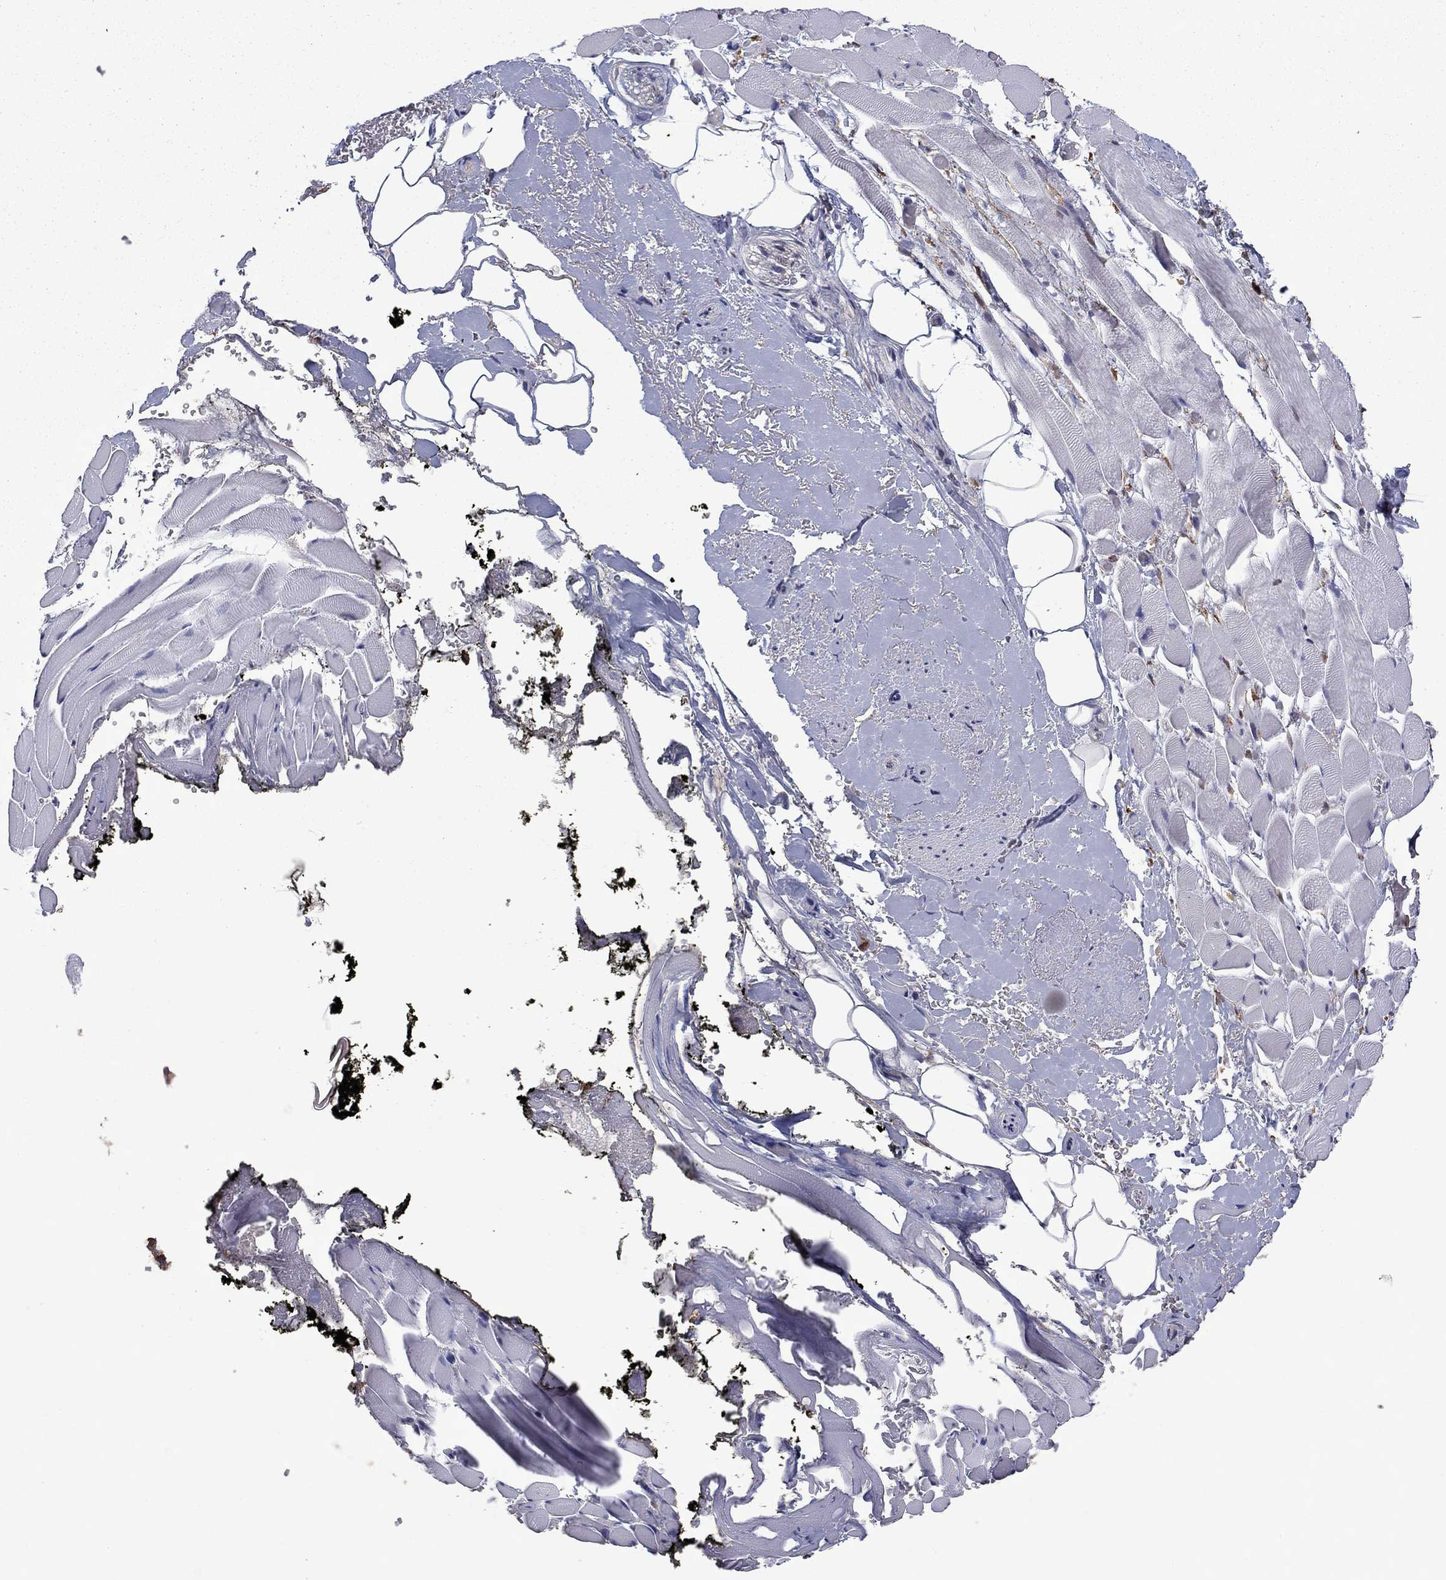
{"staining": {"intensity": "negative", "quantity": "none", "location": "none"}, "tissue": "adipose tissue", "cell_type": "Adipocytes", "image_type": "normal", "snomed": [{"axis": "morphology", "description": "Normal tissue, NOS"}, {"axis": "topography", "description": "Anal"}, {"axis": "topography", "description": "Peripheral nerve tissue"}], "caption": "Adipocytes are negative for brown protein staining in benign adipose tissue. The staining is performed using DAB brown chromogen with nuclei counter-stained in using hematoxylin.", "gene": "PLAU", "patient": {"sex": "male", "age": 53}}